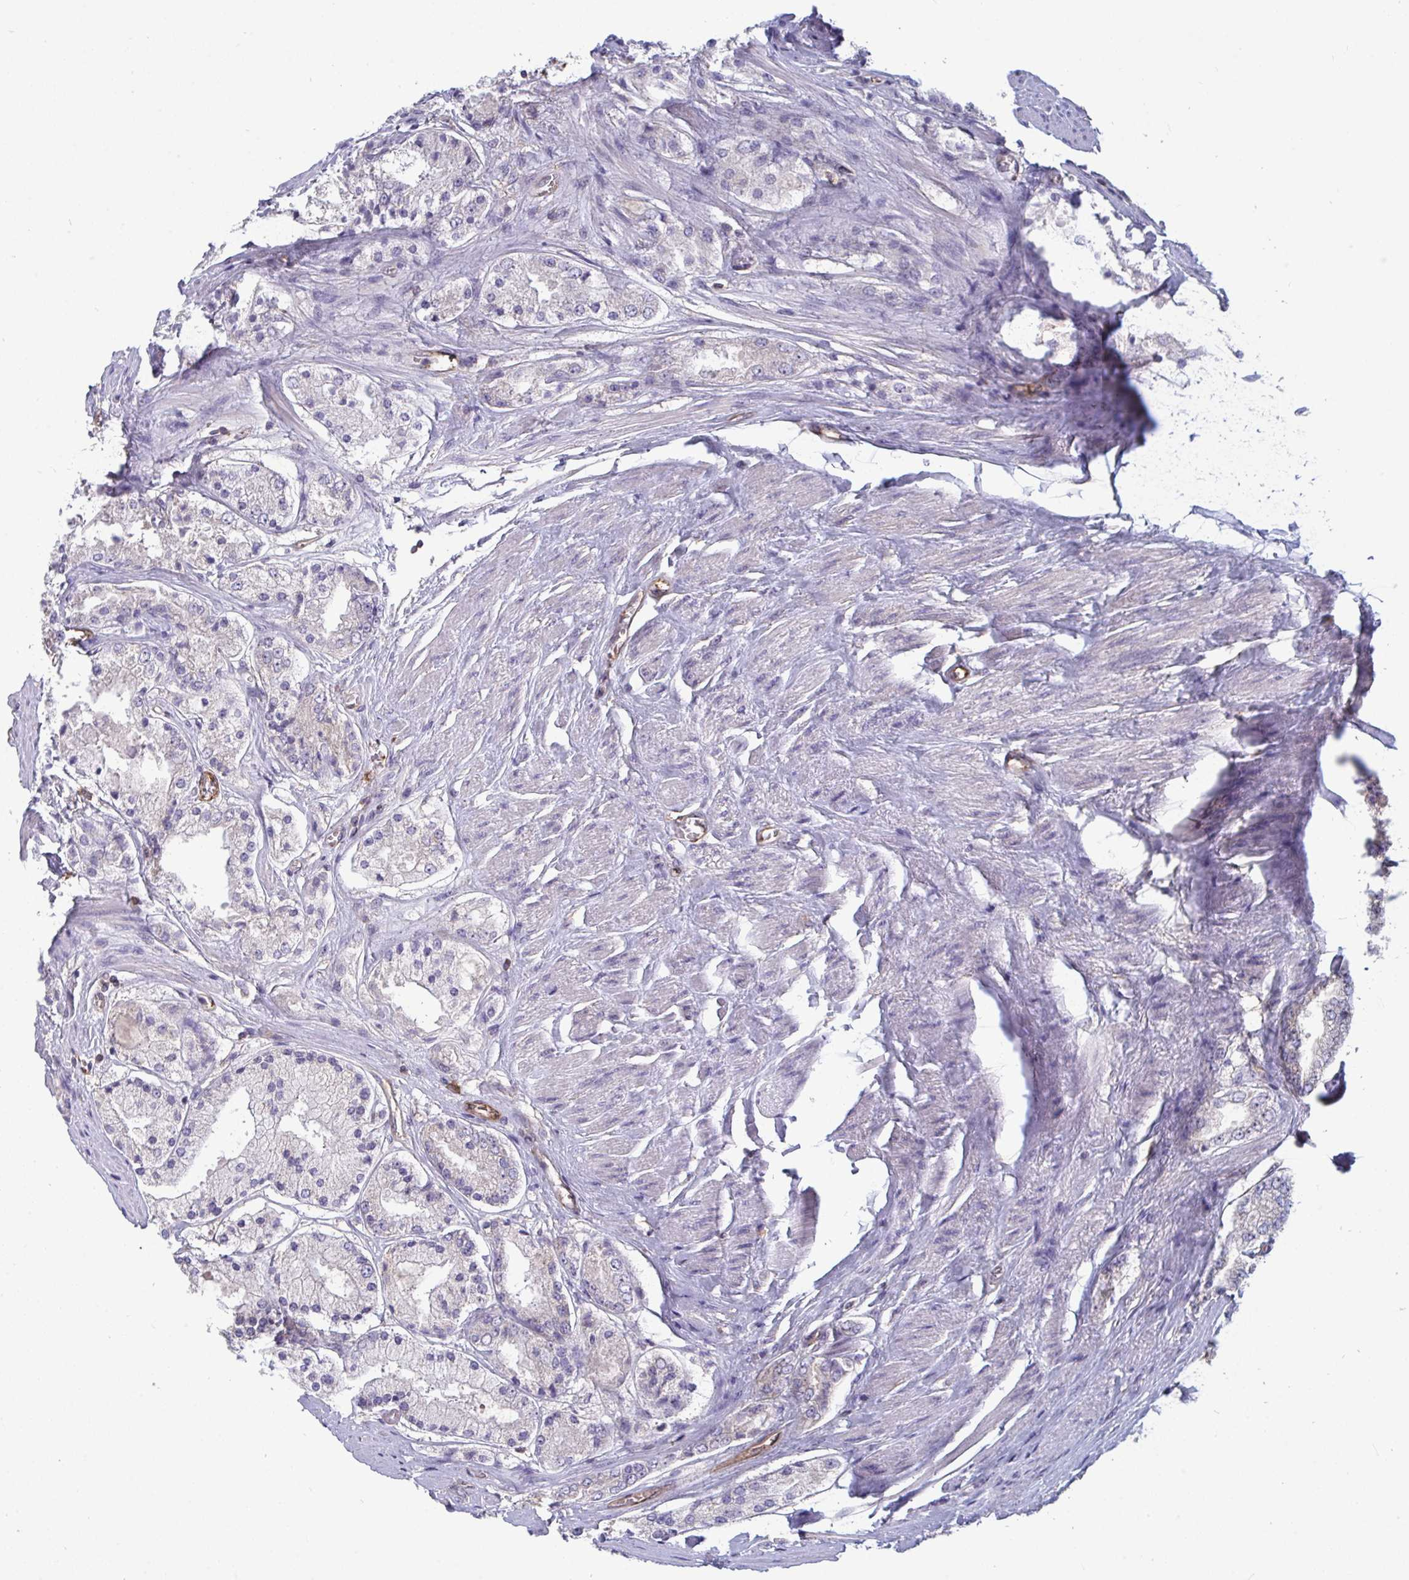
{"staining": {"intensity": "negative", "quantity": "none", "location": "none"}, "tissue": "prostate cancer", "cell_type": "Tumor cells", "image_type": "cancer", "snomed": [{"axis": "morphology", "description": "Adenocarcinoma, High grade"}, {"axis": "topography", "description": "Prostate"}], "caption": "Tumor cells show no significant protein expression in prostate cancer (high-grade adenocarcinoma).", "gene": "ISCU", "patient": {"sex": "male", "age": 67}}